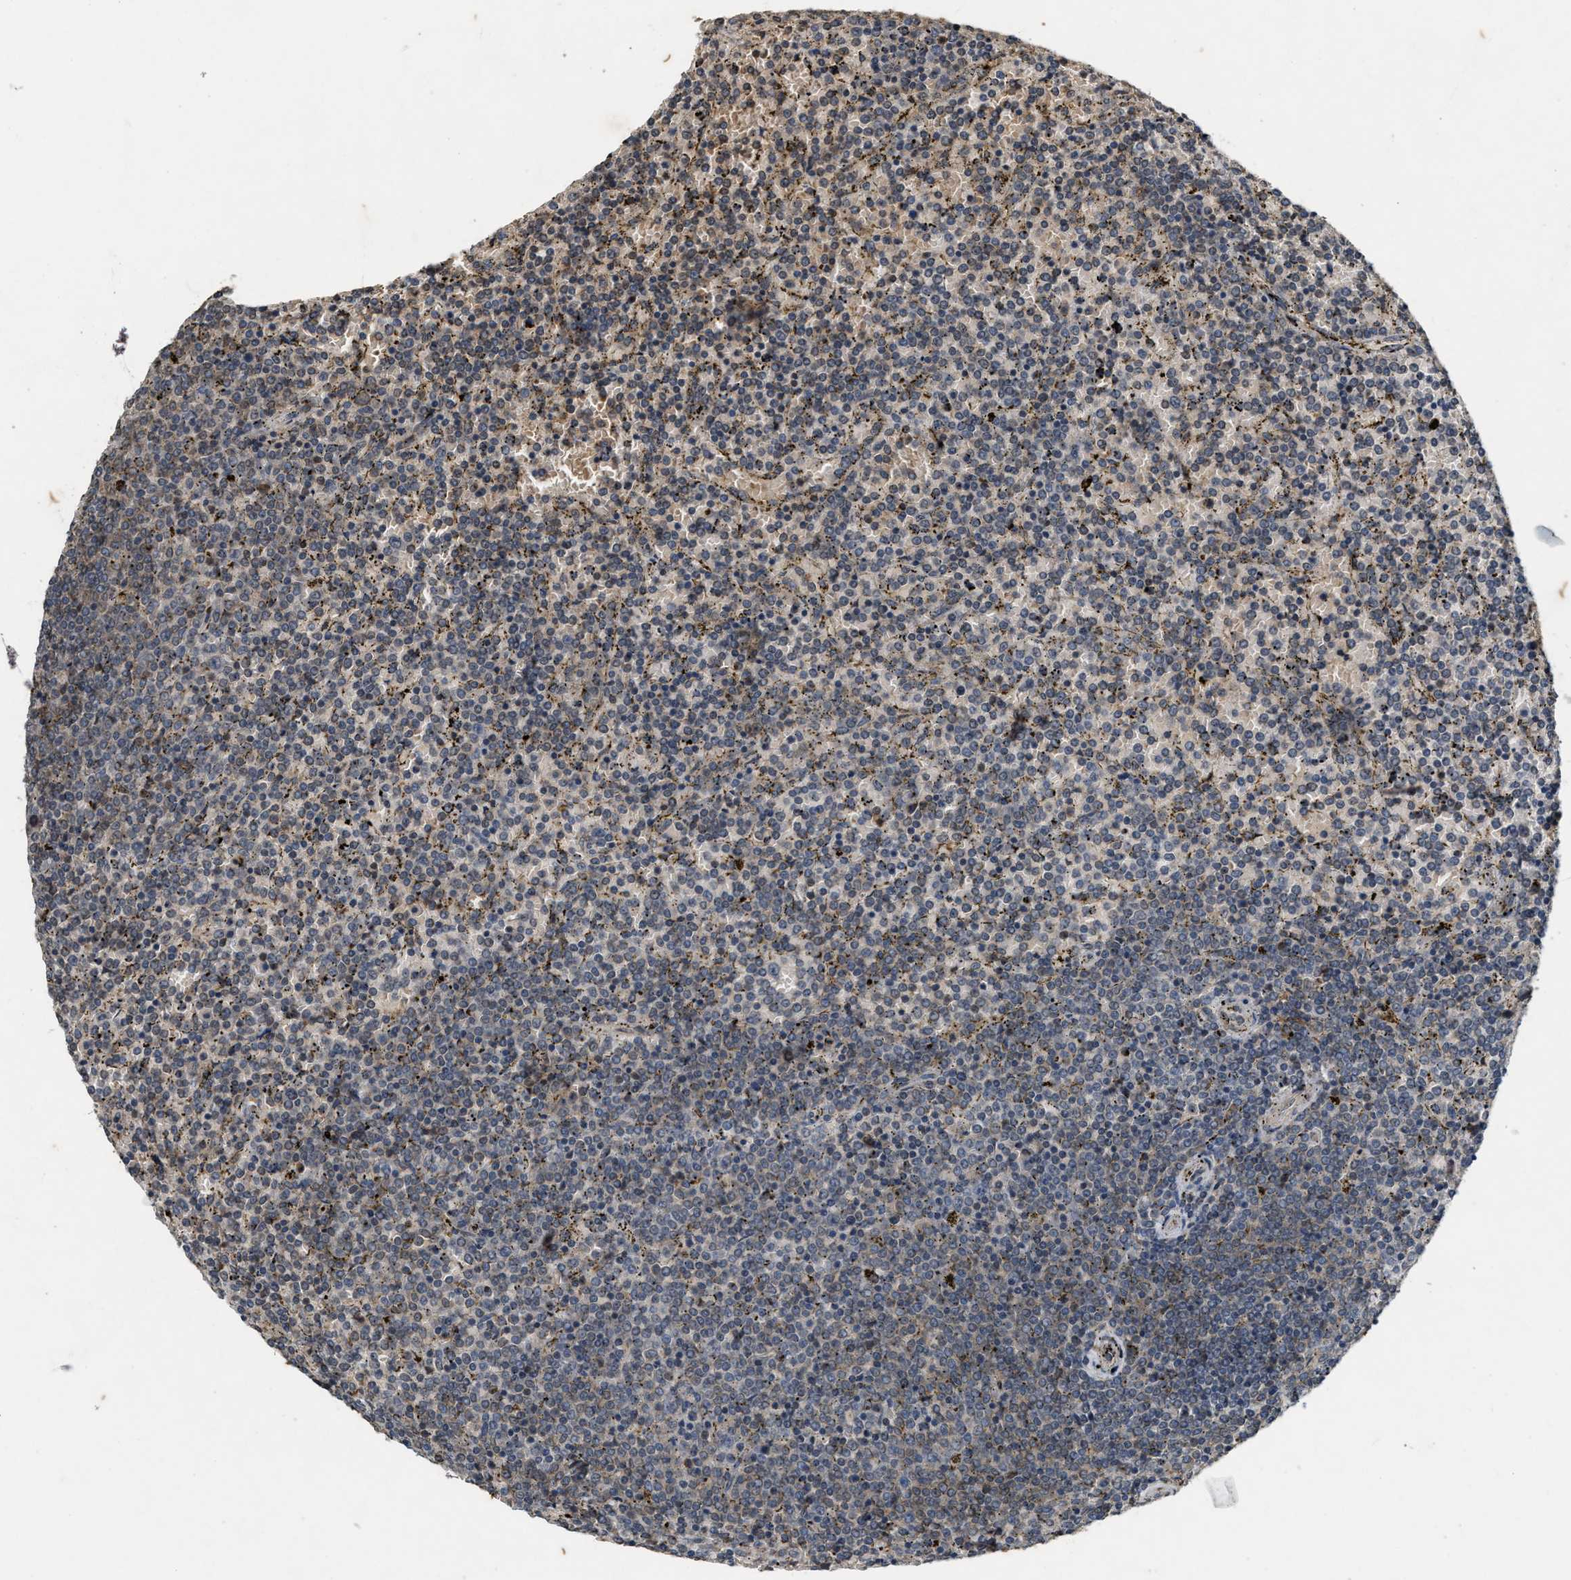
{"staining": {"intensity": "weak", "quantity": "<25%", "location": "cytoplasmic/membranous"}, "tissue": "lymphoma", "cell_type": "Tumor cells", "image_type": "cancer", "snomed": [{"axis": "morphology", "description": "Malignant lymphoma, non-Hodgkin's type, Low grade"}, {"axis": "topography", "description": "Spleen"}], "caption": "Immunohistochemical staining of human malignant lymphoma, non-Hodgkin's type (low-grade) shows no significant staining in tumor cells. (DAB (3,3'-diaminobenzidine) IHC, high magnification).", "gene": "KIF21A", "patient": {"sex": "female", "age": 77}}